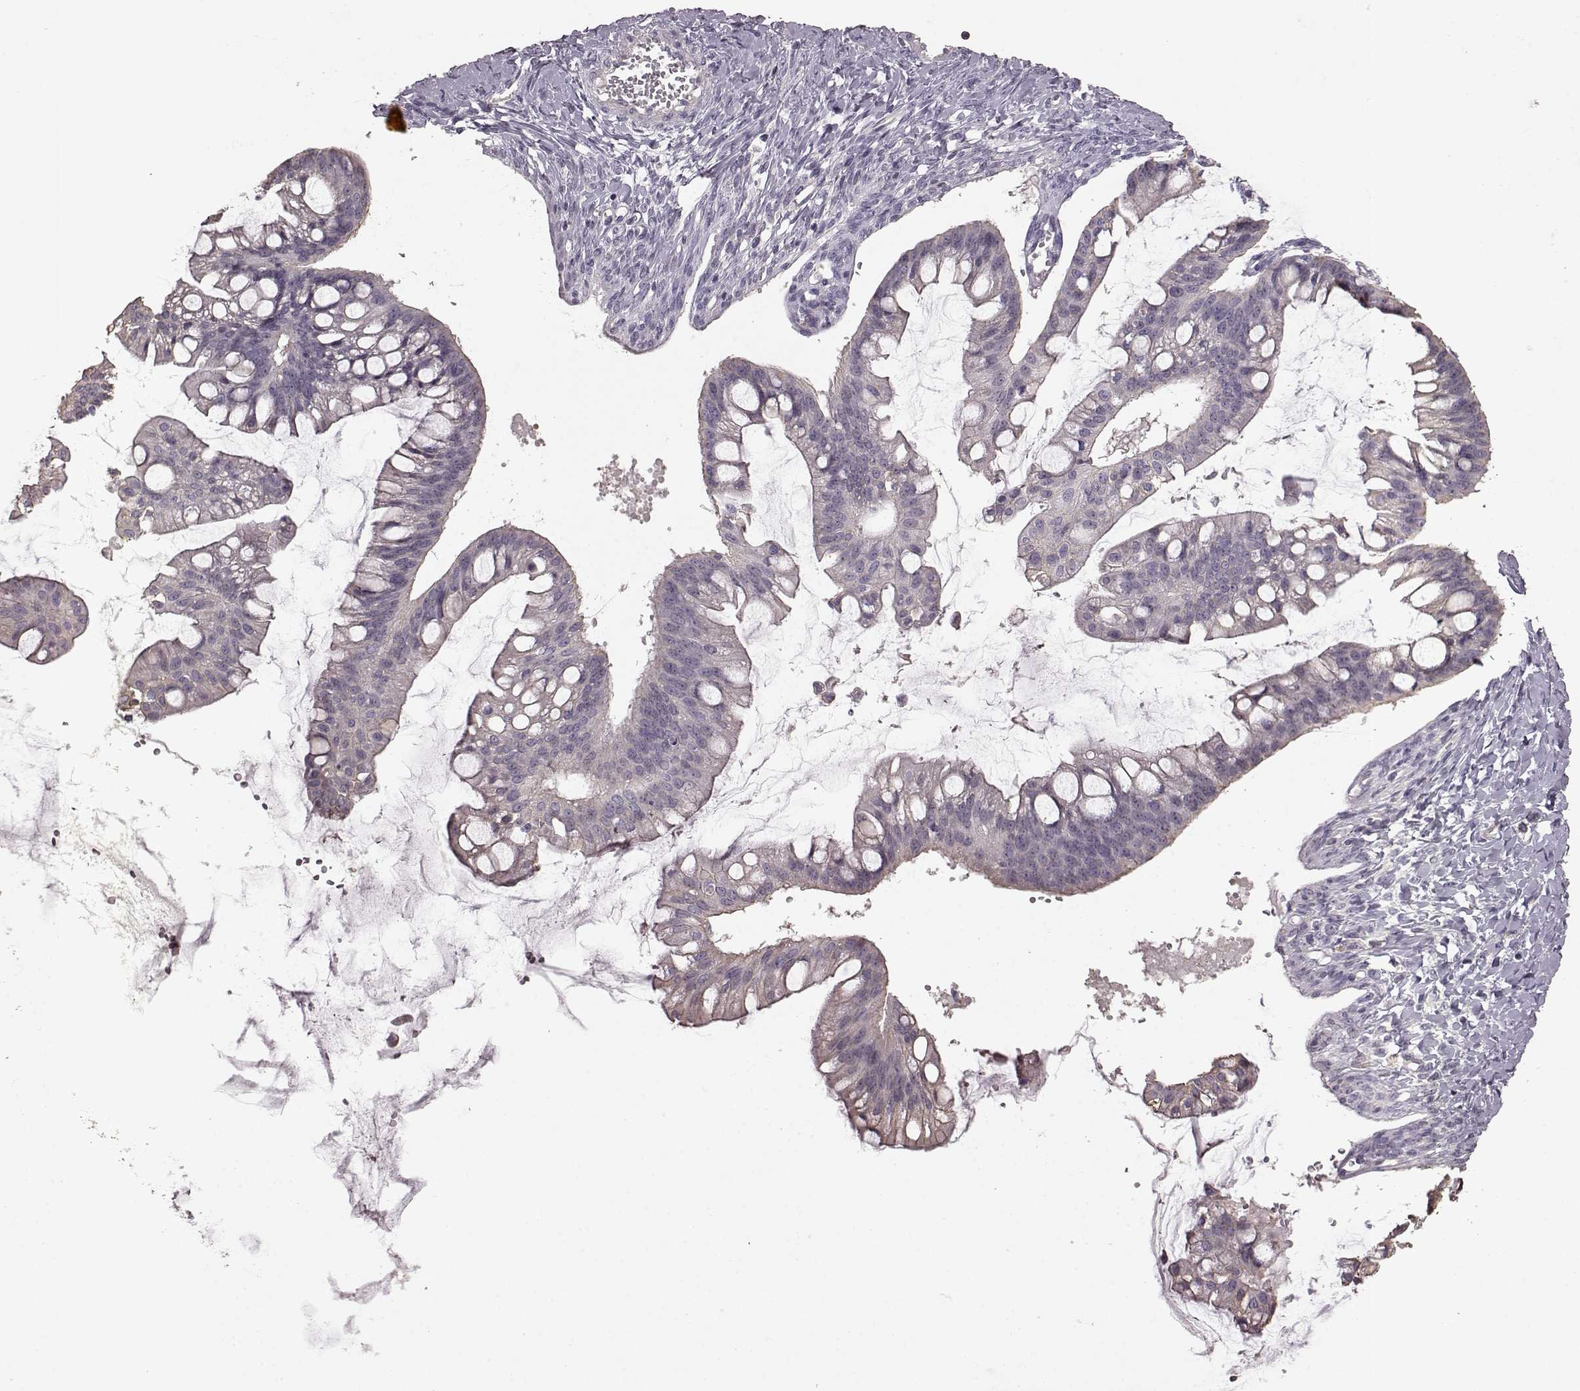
{"staining": {"intensity": "negative", "quantity": "none", "location": "none"}, "tissue": "ovarian cancer", "cell_type": "Tumor cells", "image_type": "cancer", "snomed": [{"axis": "morphology", "description": "Cystadenocarcinoma, mucinous, NOS"}, {"axis": "topography", "description": "Ovary"}], "caption": "This is an immunohistochemistry image of human ovarian cancer (mucinous cystadenocarcinoma). There is no expression in tumor cells.", "gene": "PDCD1", "patient": {"sex": "female", "age": 73}}